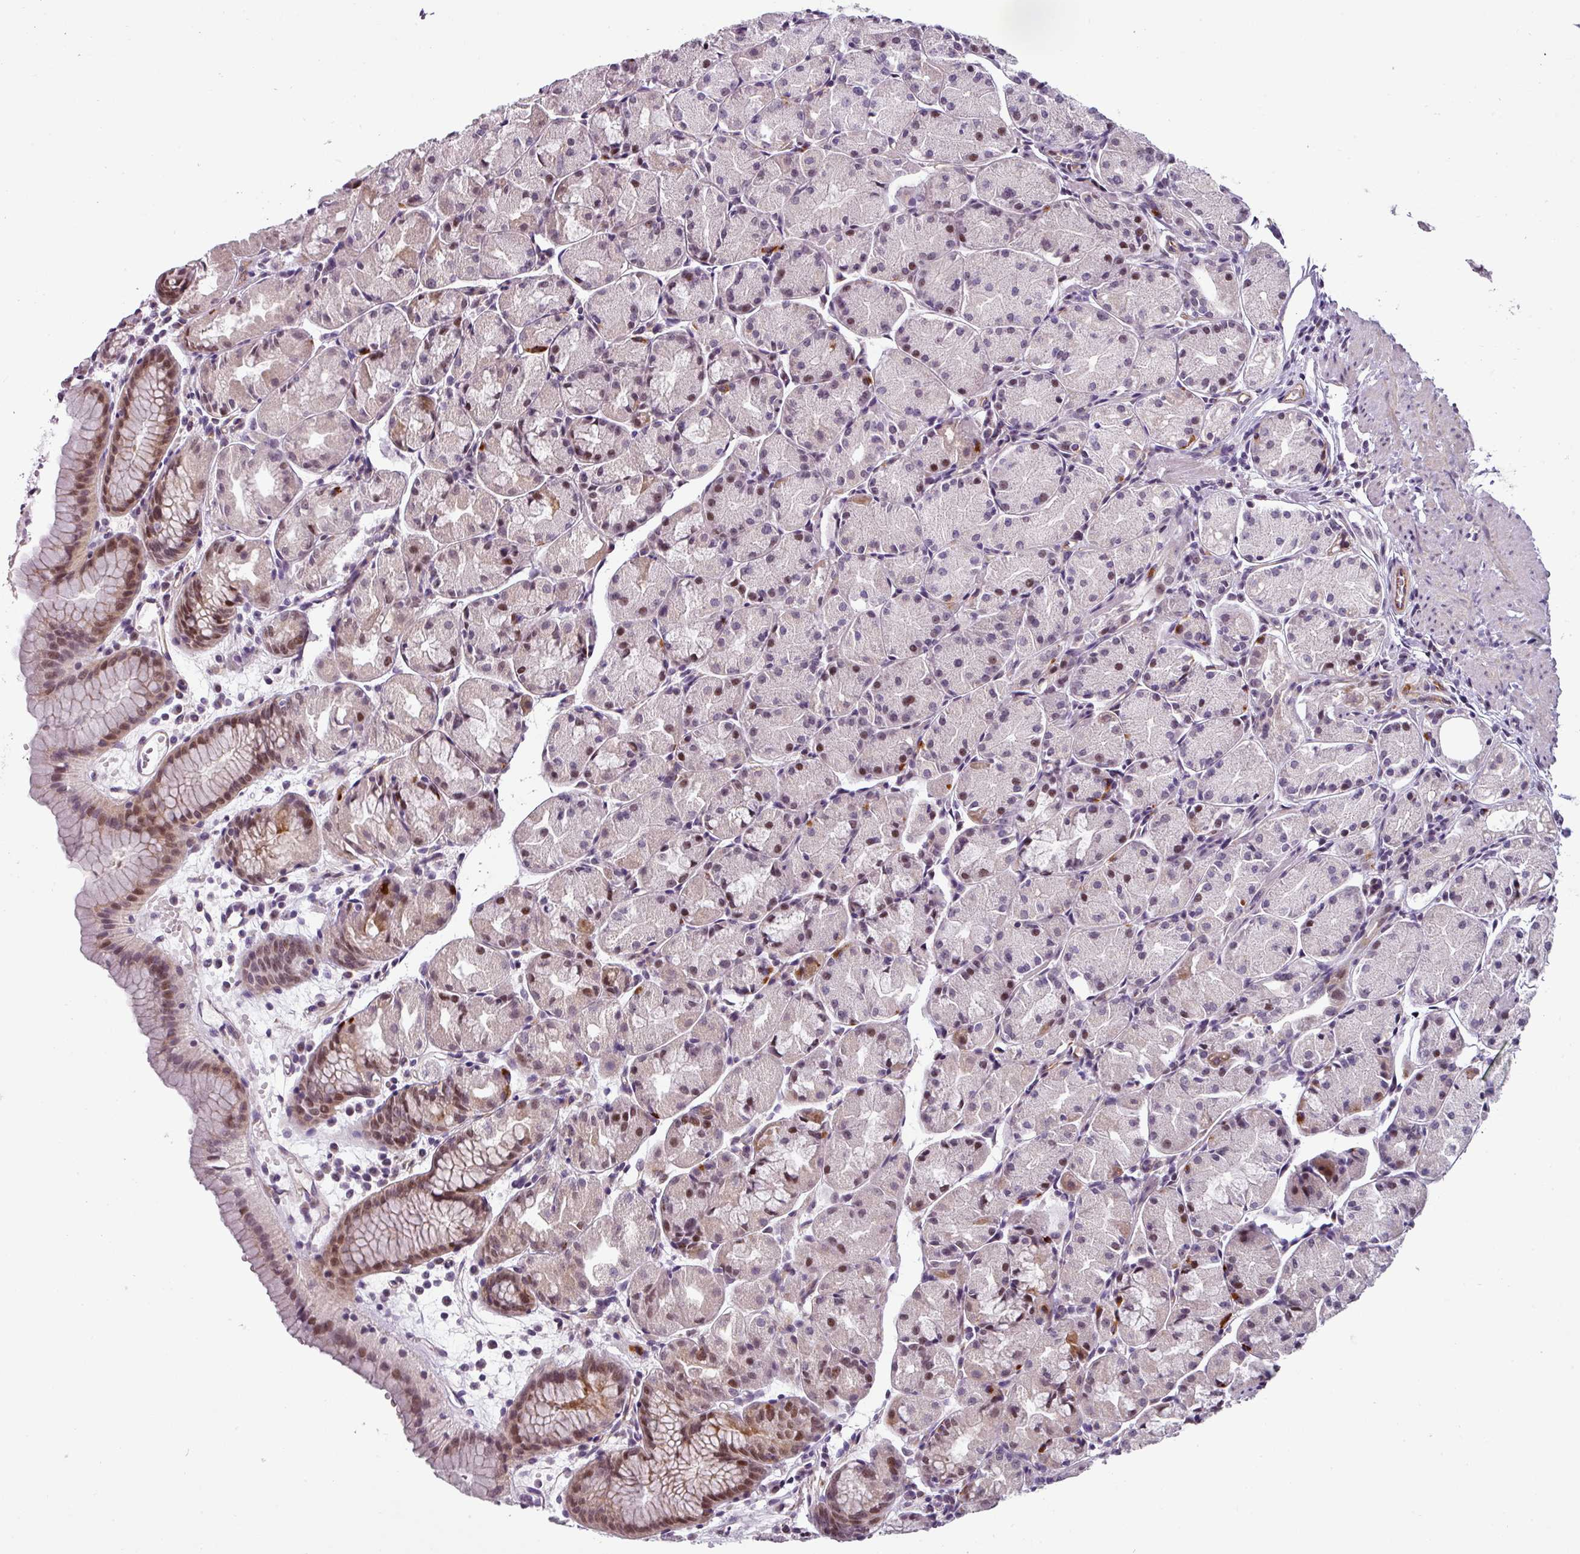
{"staining": {"intensity": "moderate", "quantity": "25%-75%", "location": "cytoplasmic/membranous,nuclear"}, "tissue": "stomach", "cell_type": "Glandular cells", "image_type": "normal", "snomed": [{"axis": "morphology", "description": "Normal tissue, NOS"}, {"axis": "topography", "description": "Stomach, upper"}], "caption": "Brown immunohistochemical staining in benign human stomach displays moderate cytoplasmic/membranous,nuclear expression in about 25%-75% of glandular cells. (IHC, brightfield microscopy, high magnification).", "gene": "CHRDL1", "patient": {"sex": "male", "age": 47}}